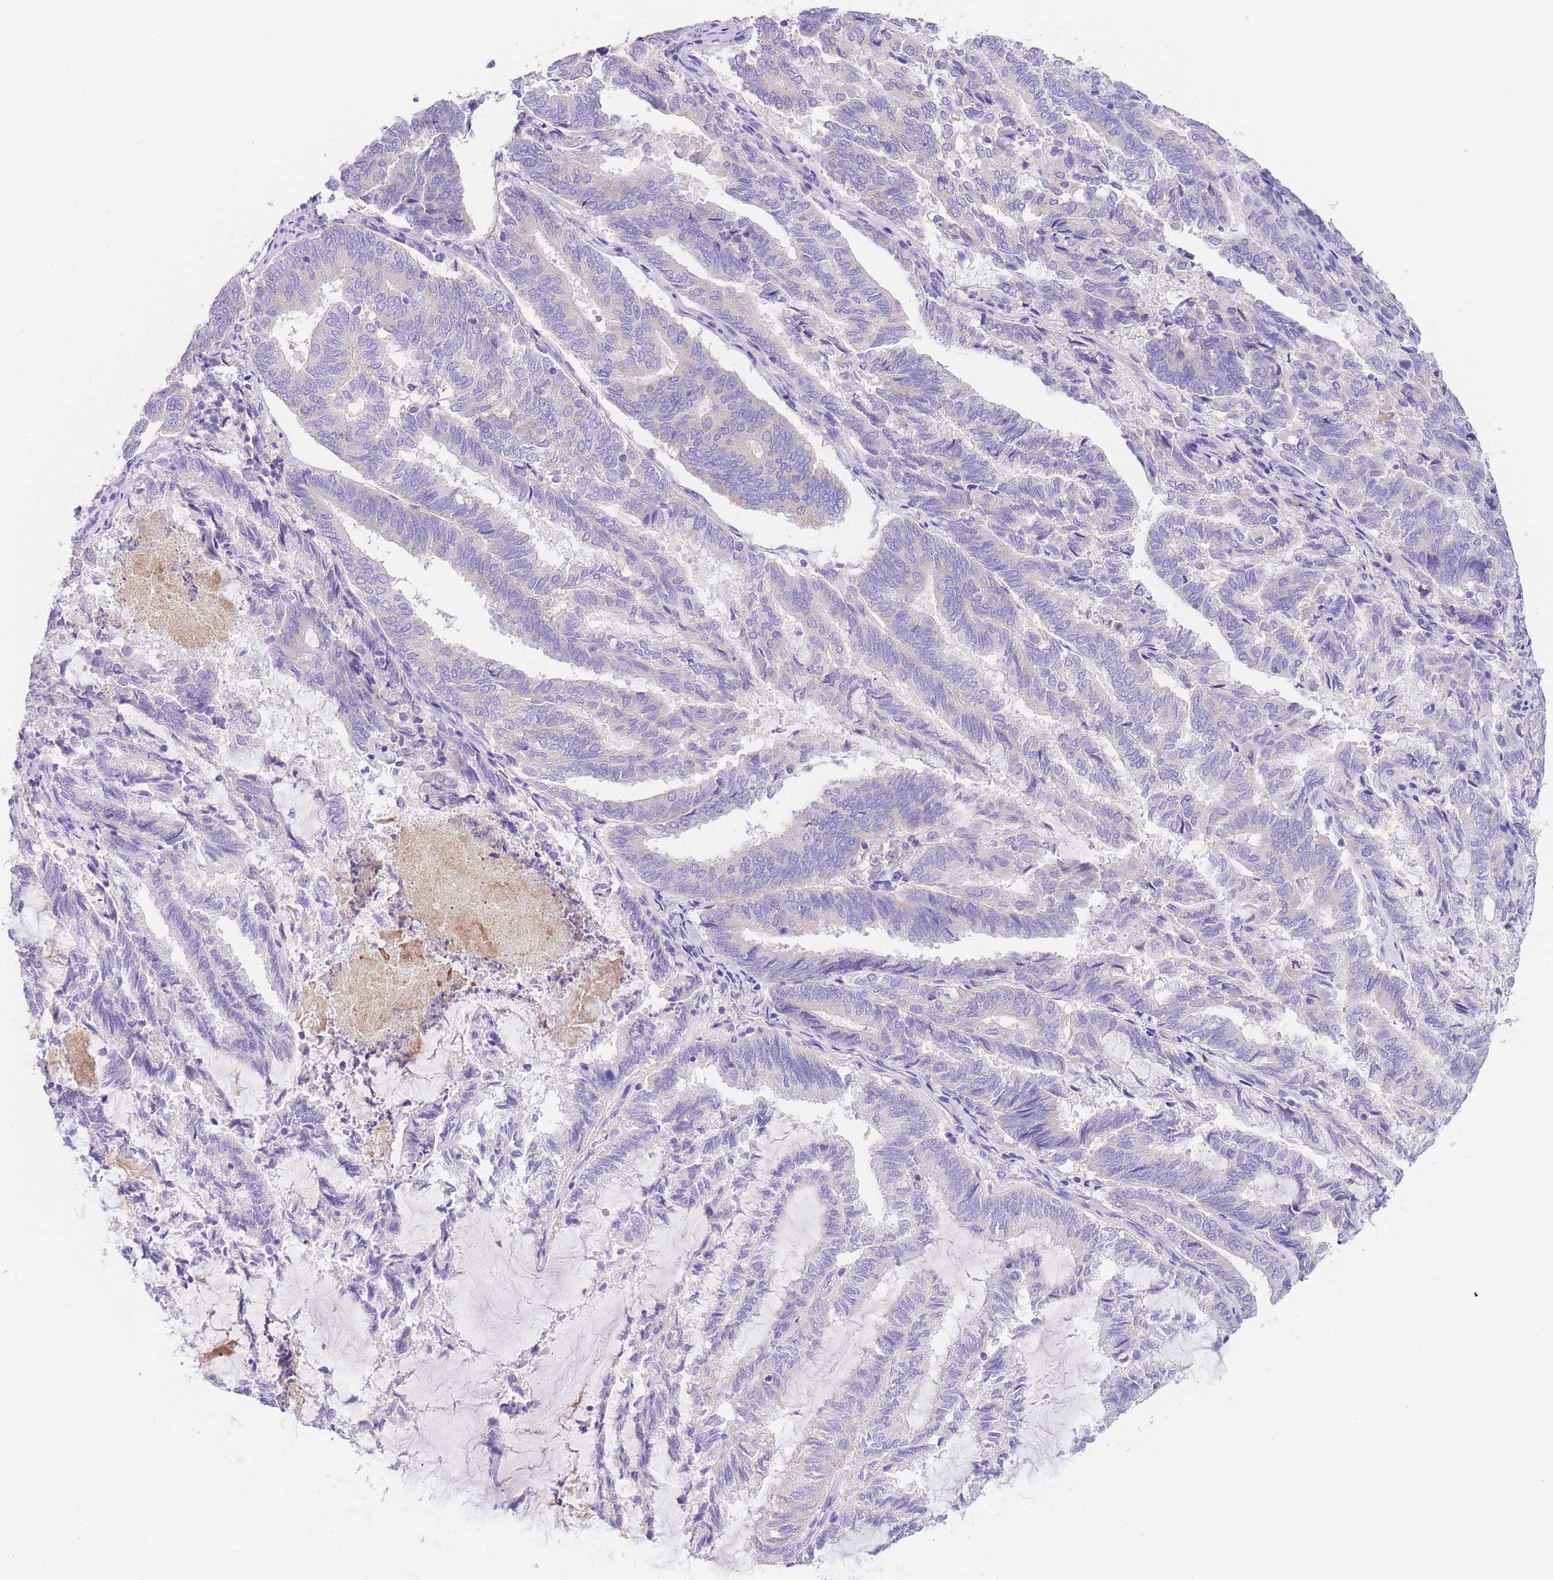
{"staining": {"intensity": "negative", "quantity": "none", "location": "none"}, "tissue": "endometrial cancer", "cell_type": "Tumor cells", "image_type": "cancer", "snomed": [{"axis": "morphology", "description": "Adenocarcinoma, NOS"}, {"axis": "topography", "description": "Endometrium"}], "caption": "Human endometrial adenocarcinoma stained for a protein using immunohistochemistry (IHC) displays no expression in tumor cells.", "gene": "EPN2", "patient": {"sex": "female", "age": 80}}